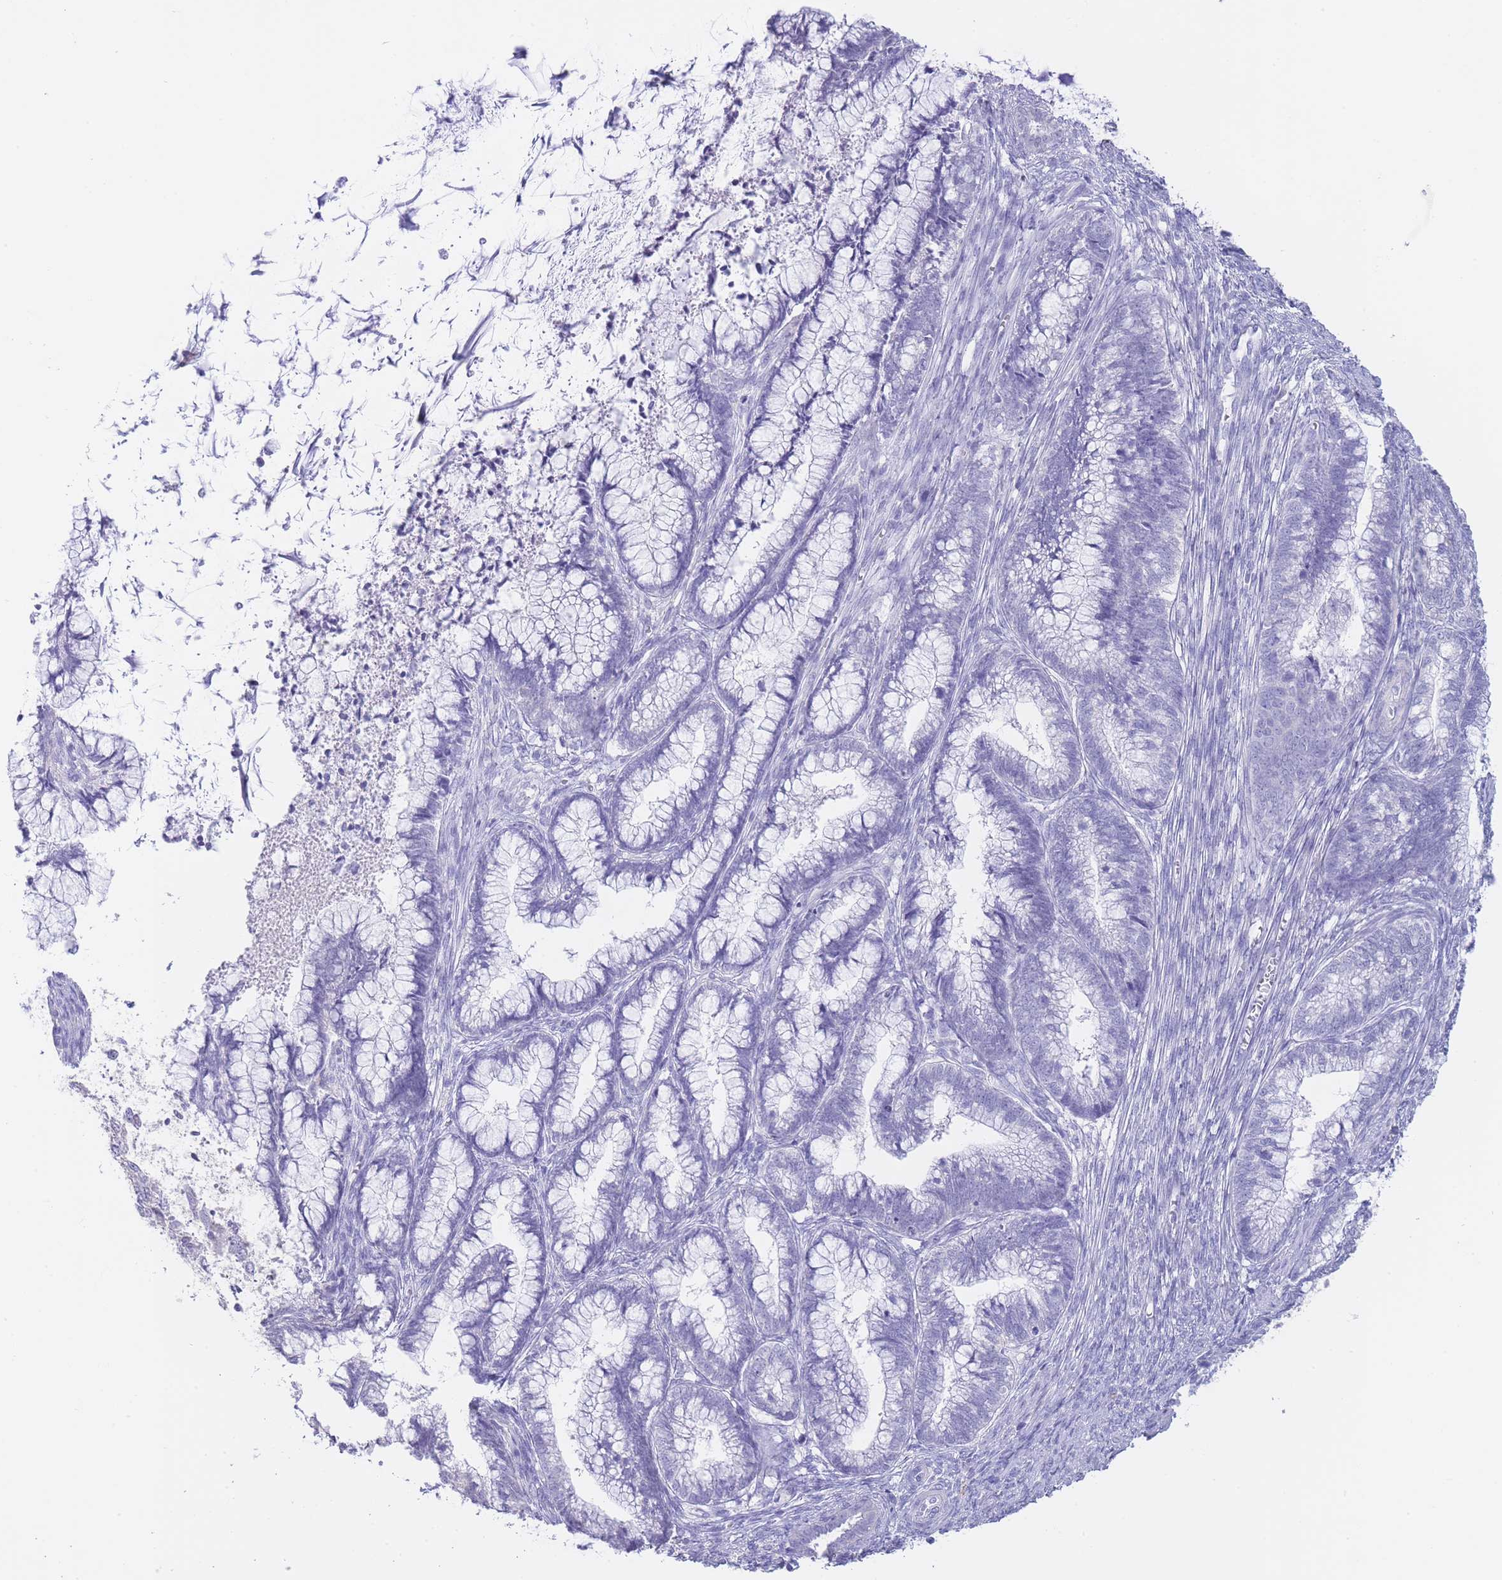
{"staining": {"intensity": "negative", "quantity": "none", "location": "none"}, "tissue": "cervical cancer", "cell_type": "Tumor cells", "image_type": "cancer", "snomed": [{"axis": "morphology", "description": "Adenocarcinoma, NOS"}, {"axis": "topography", "description": "Cervix"}], "caption": "A photomicrograph of human cervical cancer (adenocarcinoma) is negative for staining in tumor cells.", "gene": "CD37", "patient": {"sex": "female", "age": 44}}